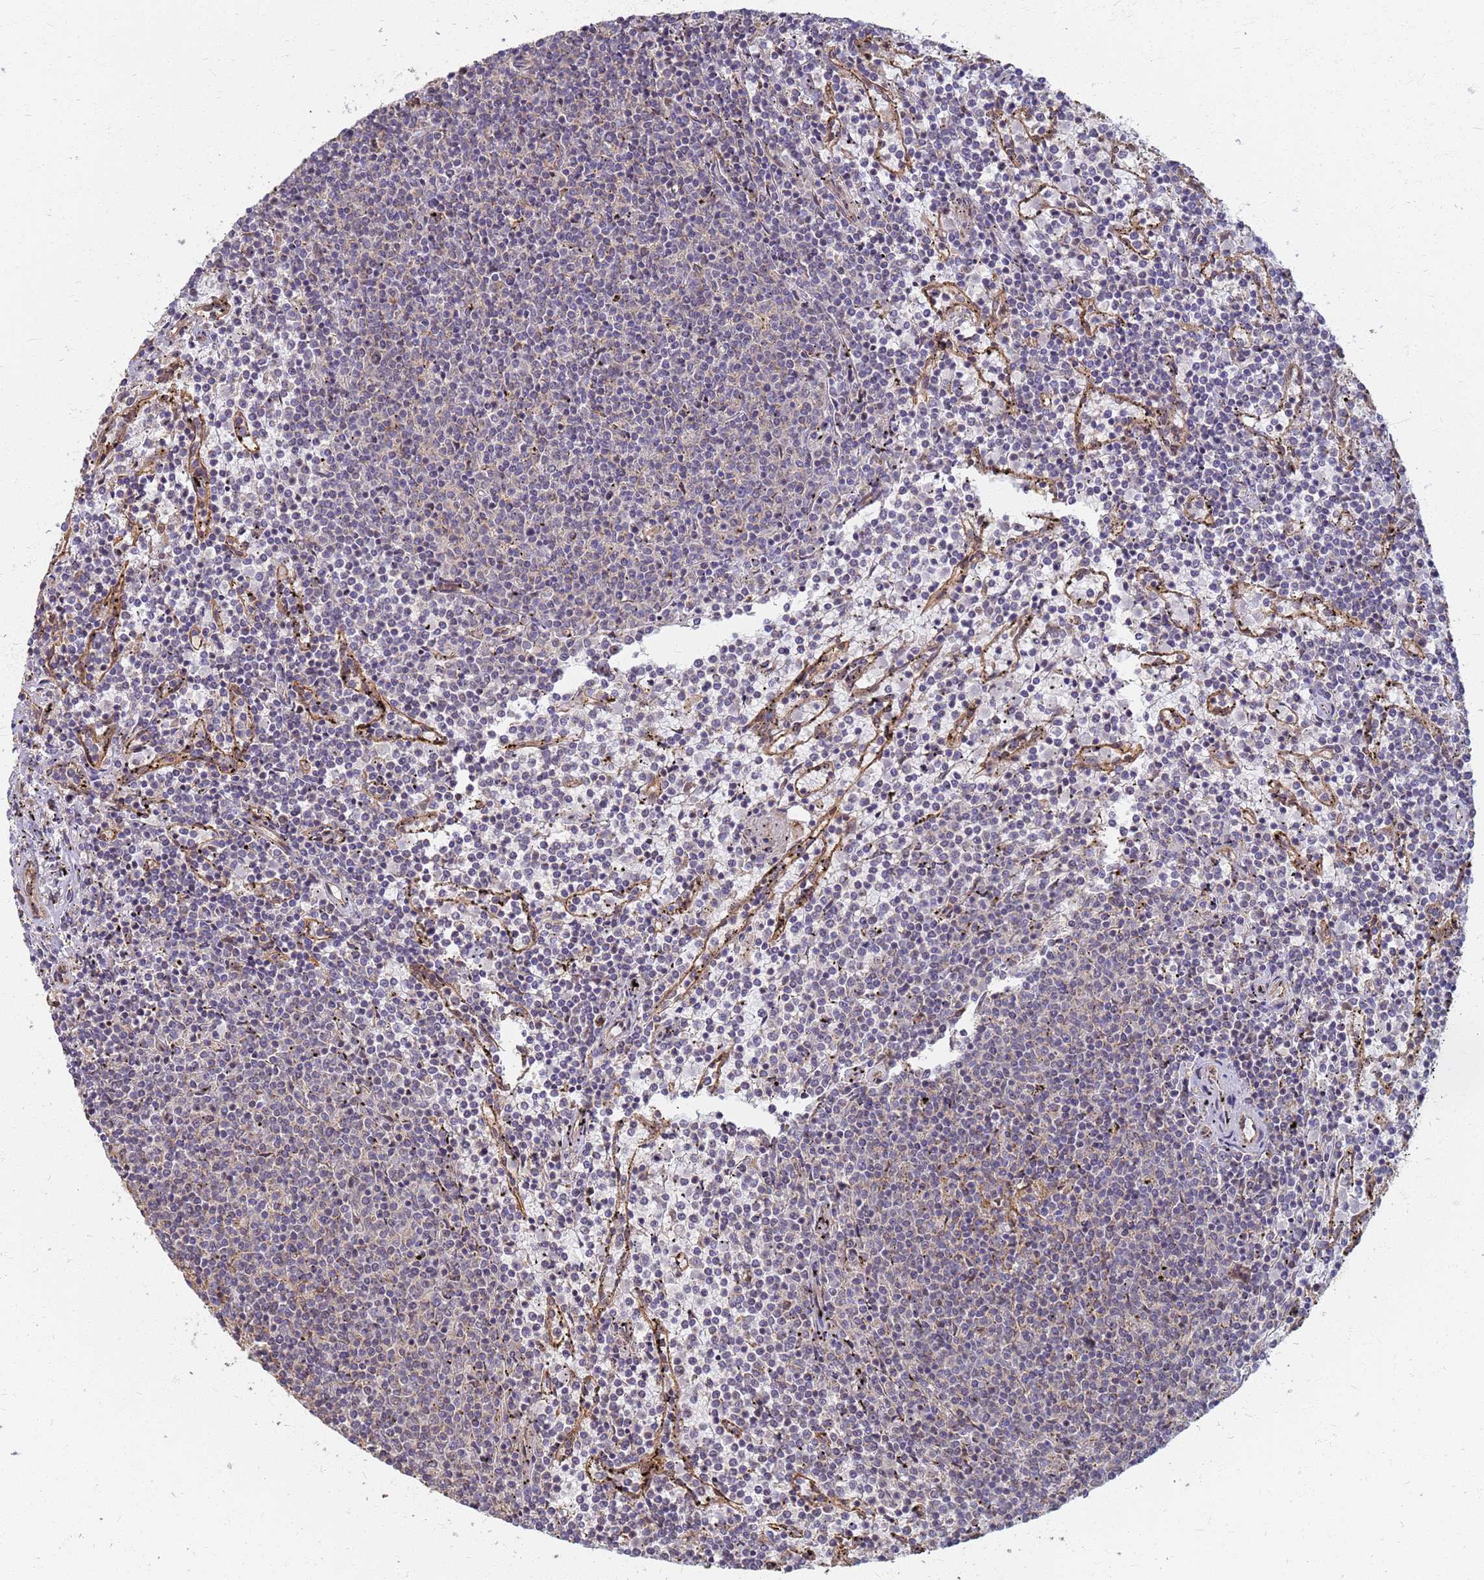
{"staining": {"intensity": "negative", "quantity": "none", "location": "none"}, "tissue": "lymphoma", "cell_type": "Tumor cells", "image_type": "cancer", "snomed": [{"axis": "morphology", "description": "Malignant lymphoma, non-Hodgkin's type, Low grade"}, {"axis": "topography", "description": "Spleen"}], "caption": "This is an immunohistochemistry (IHC) photomicrograph of malignant lymphoma, non-Hodgkin's type (low-grade). There is no staining in tumor cells.", "gene": "ITGB4", "patient": {"sex": "female", "age": 50}}